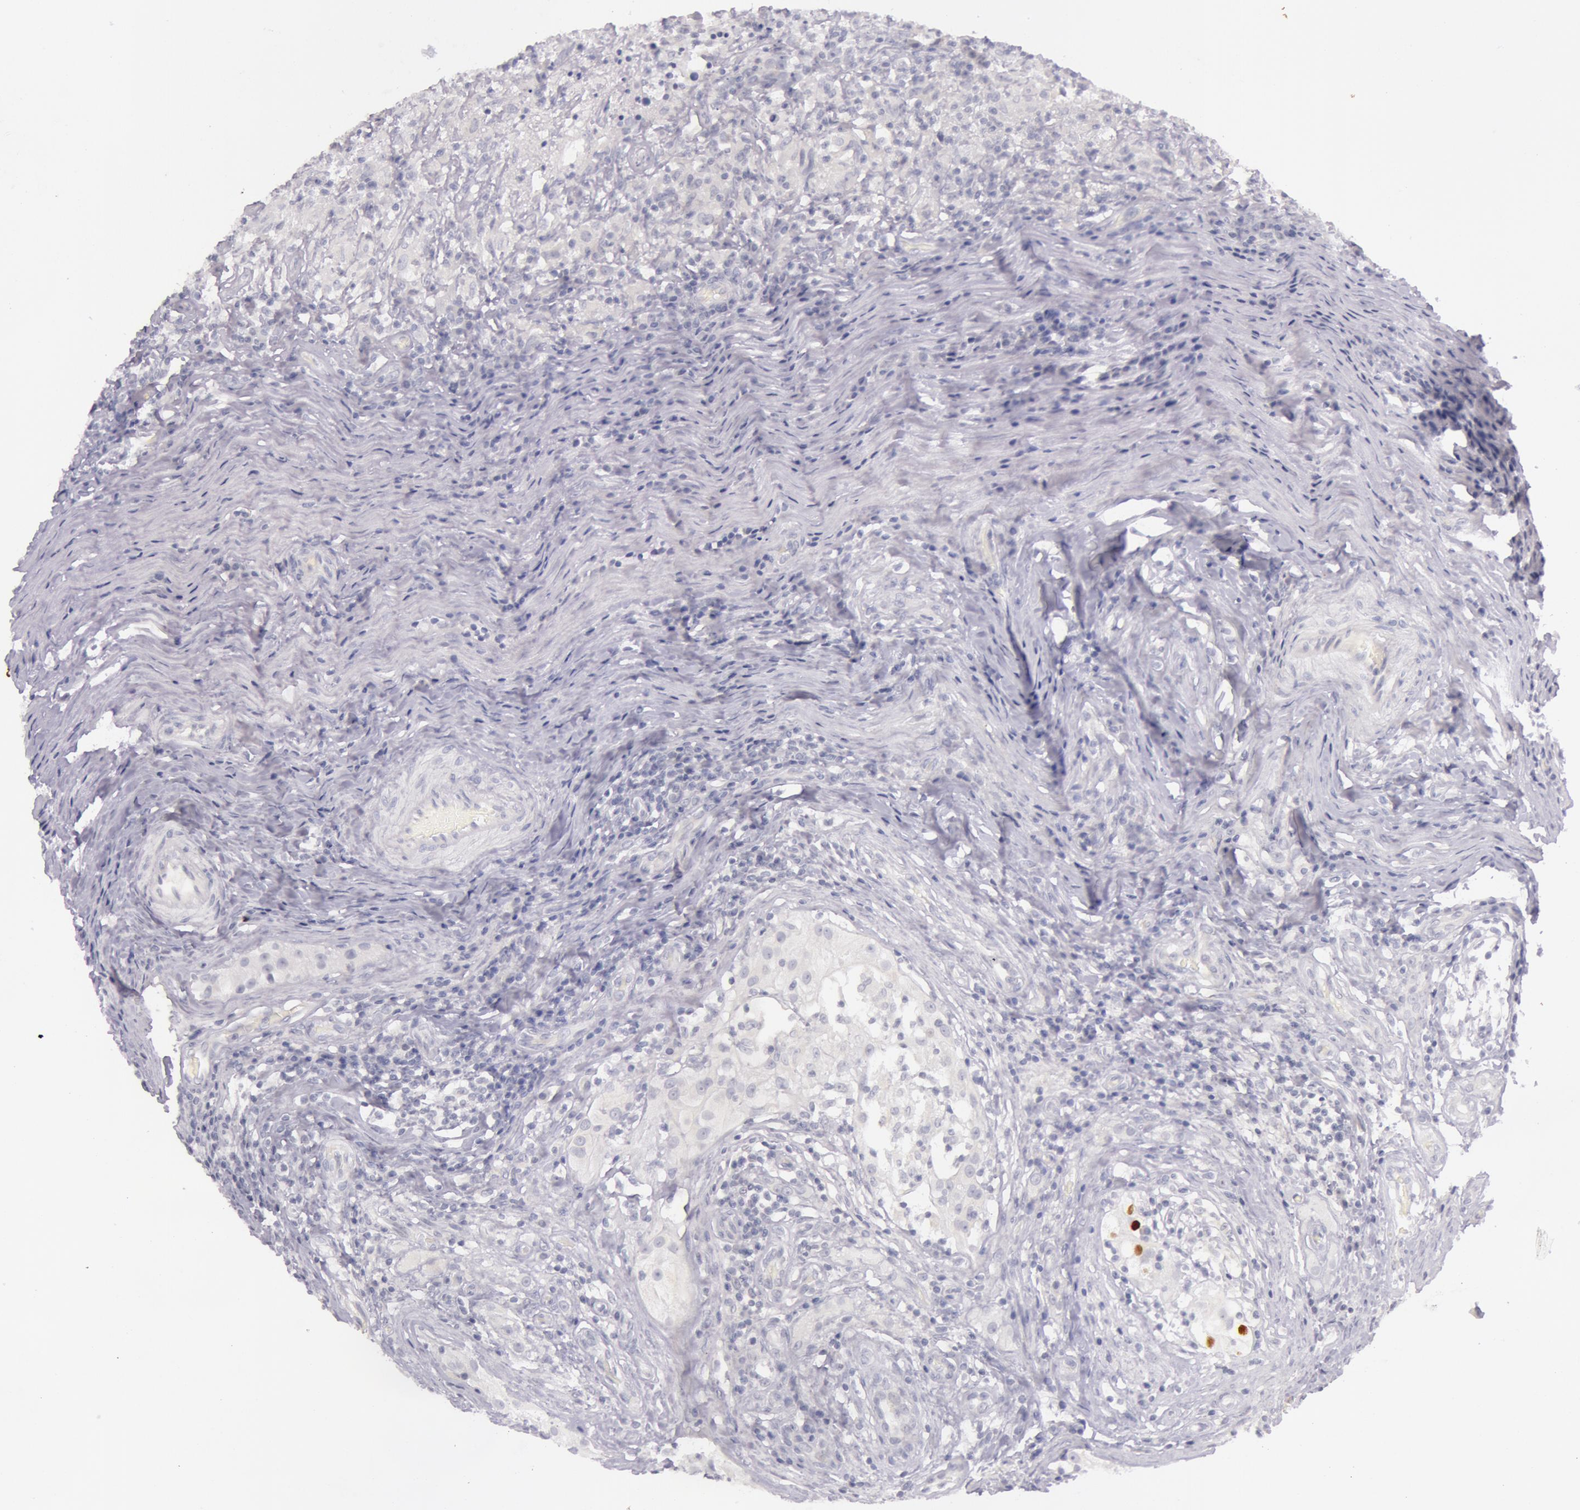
{"staining": {"intensity": "negative", "quantity": "none", "location": "none"}, "tissue": "testis cancer", "cell_type": "Tumor cells", "image_type": "cancer", "snomed": [{"axis": "morphology", "description": "Seminoma, NOS"}, {"axis": "topography", "description": "Testis"}], "caption": "Immunohistochemistry (IHC) photomicrograph of testis seminoma stained for a protein (brown), which exhibits no expression in tumor cells.", "gene": "RBMY1F", "patient": {"sex": "male", "age": 34}}